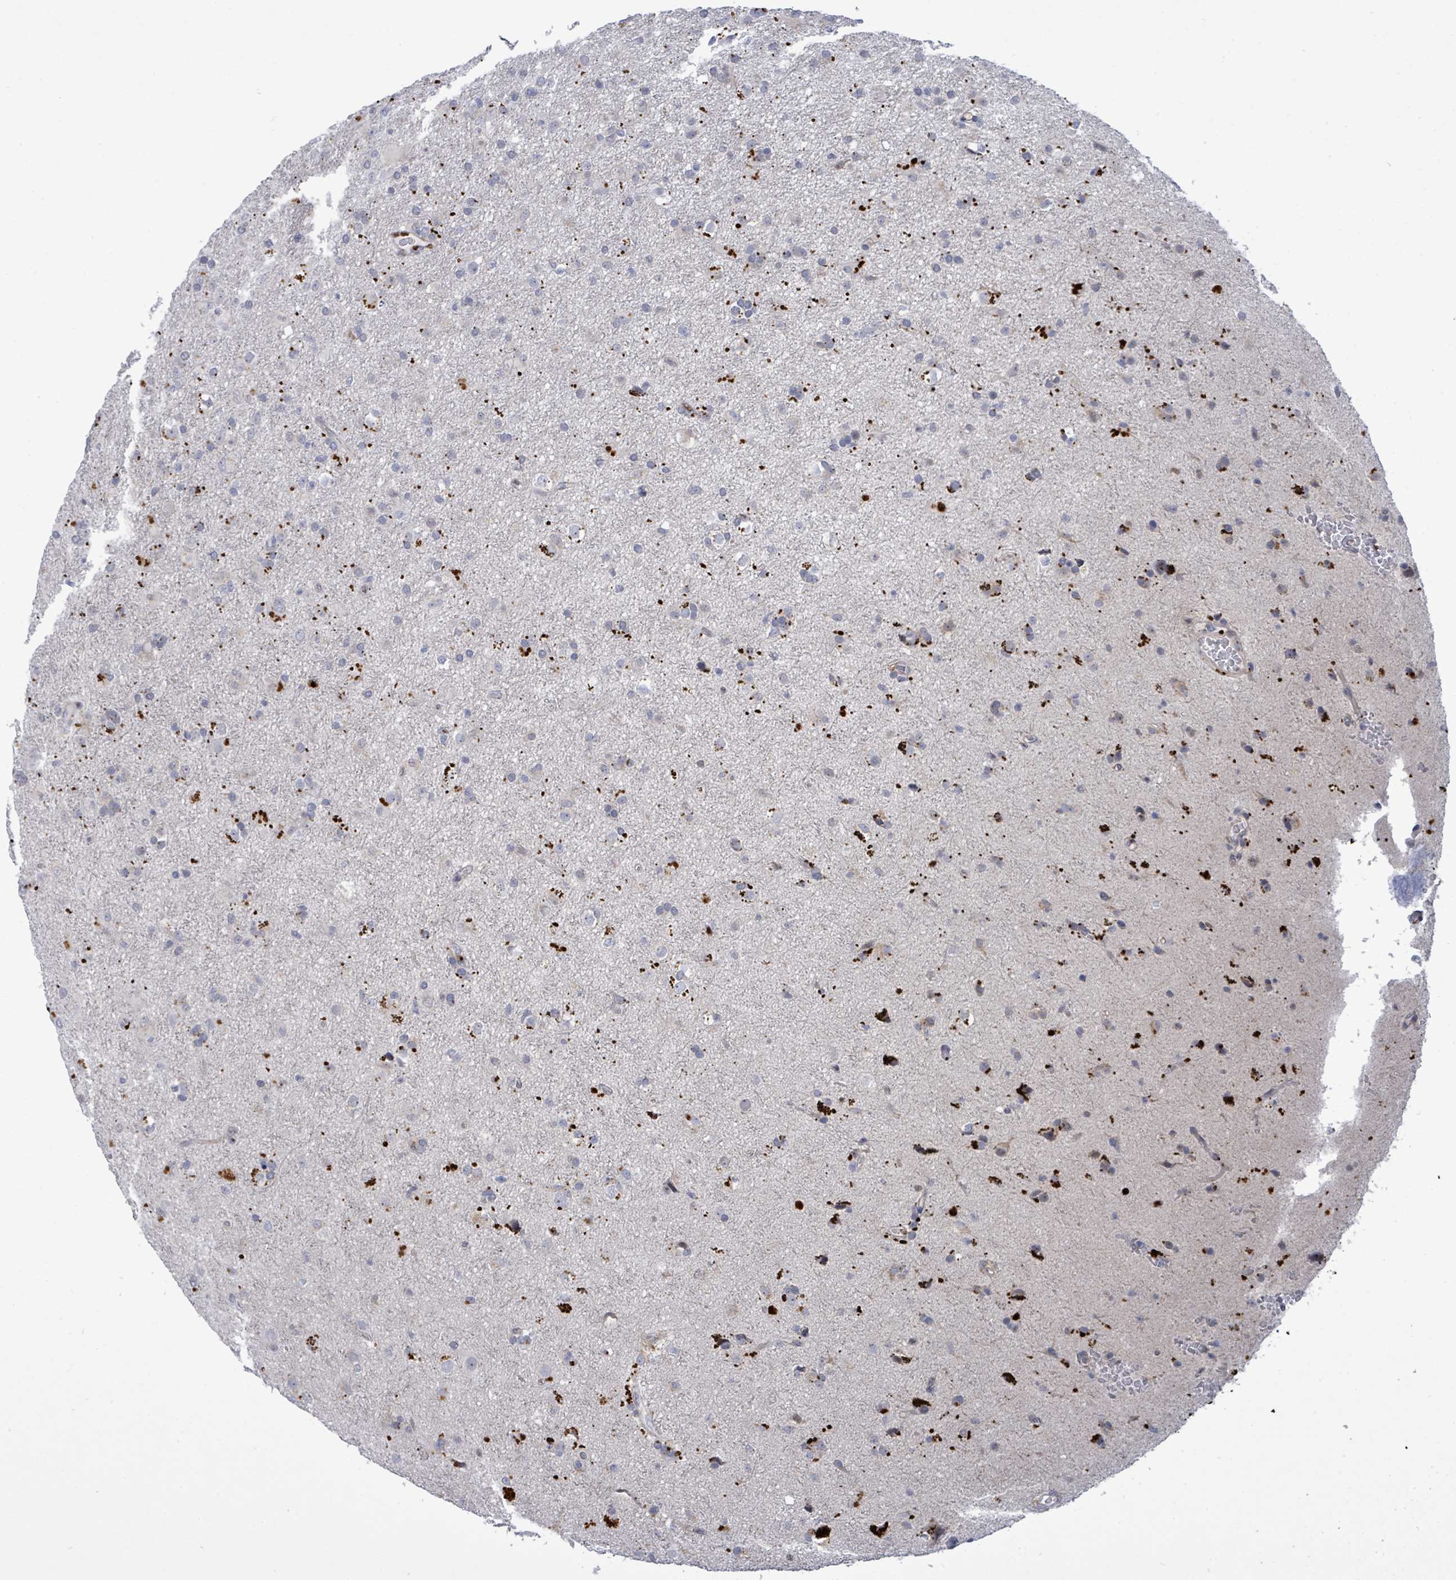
{"staining": {"intensity": "negative", "quantity": "none", "location": "none"}, "tissue": "glioma", "cell_type": "Tumor cells", "image_type": "cancer", "snomed": [{"axis": "morphology", "description": "Glioma, malignant, Low grade"}, {"axis": "topography", "description": "Brain"}], "caption": "This is an IHC micrograph of human glioma. There is no positivity in tumor cells.", "gene": "CT45A5", "patient": {"sex": "male", "age": 65}}